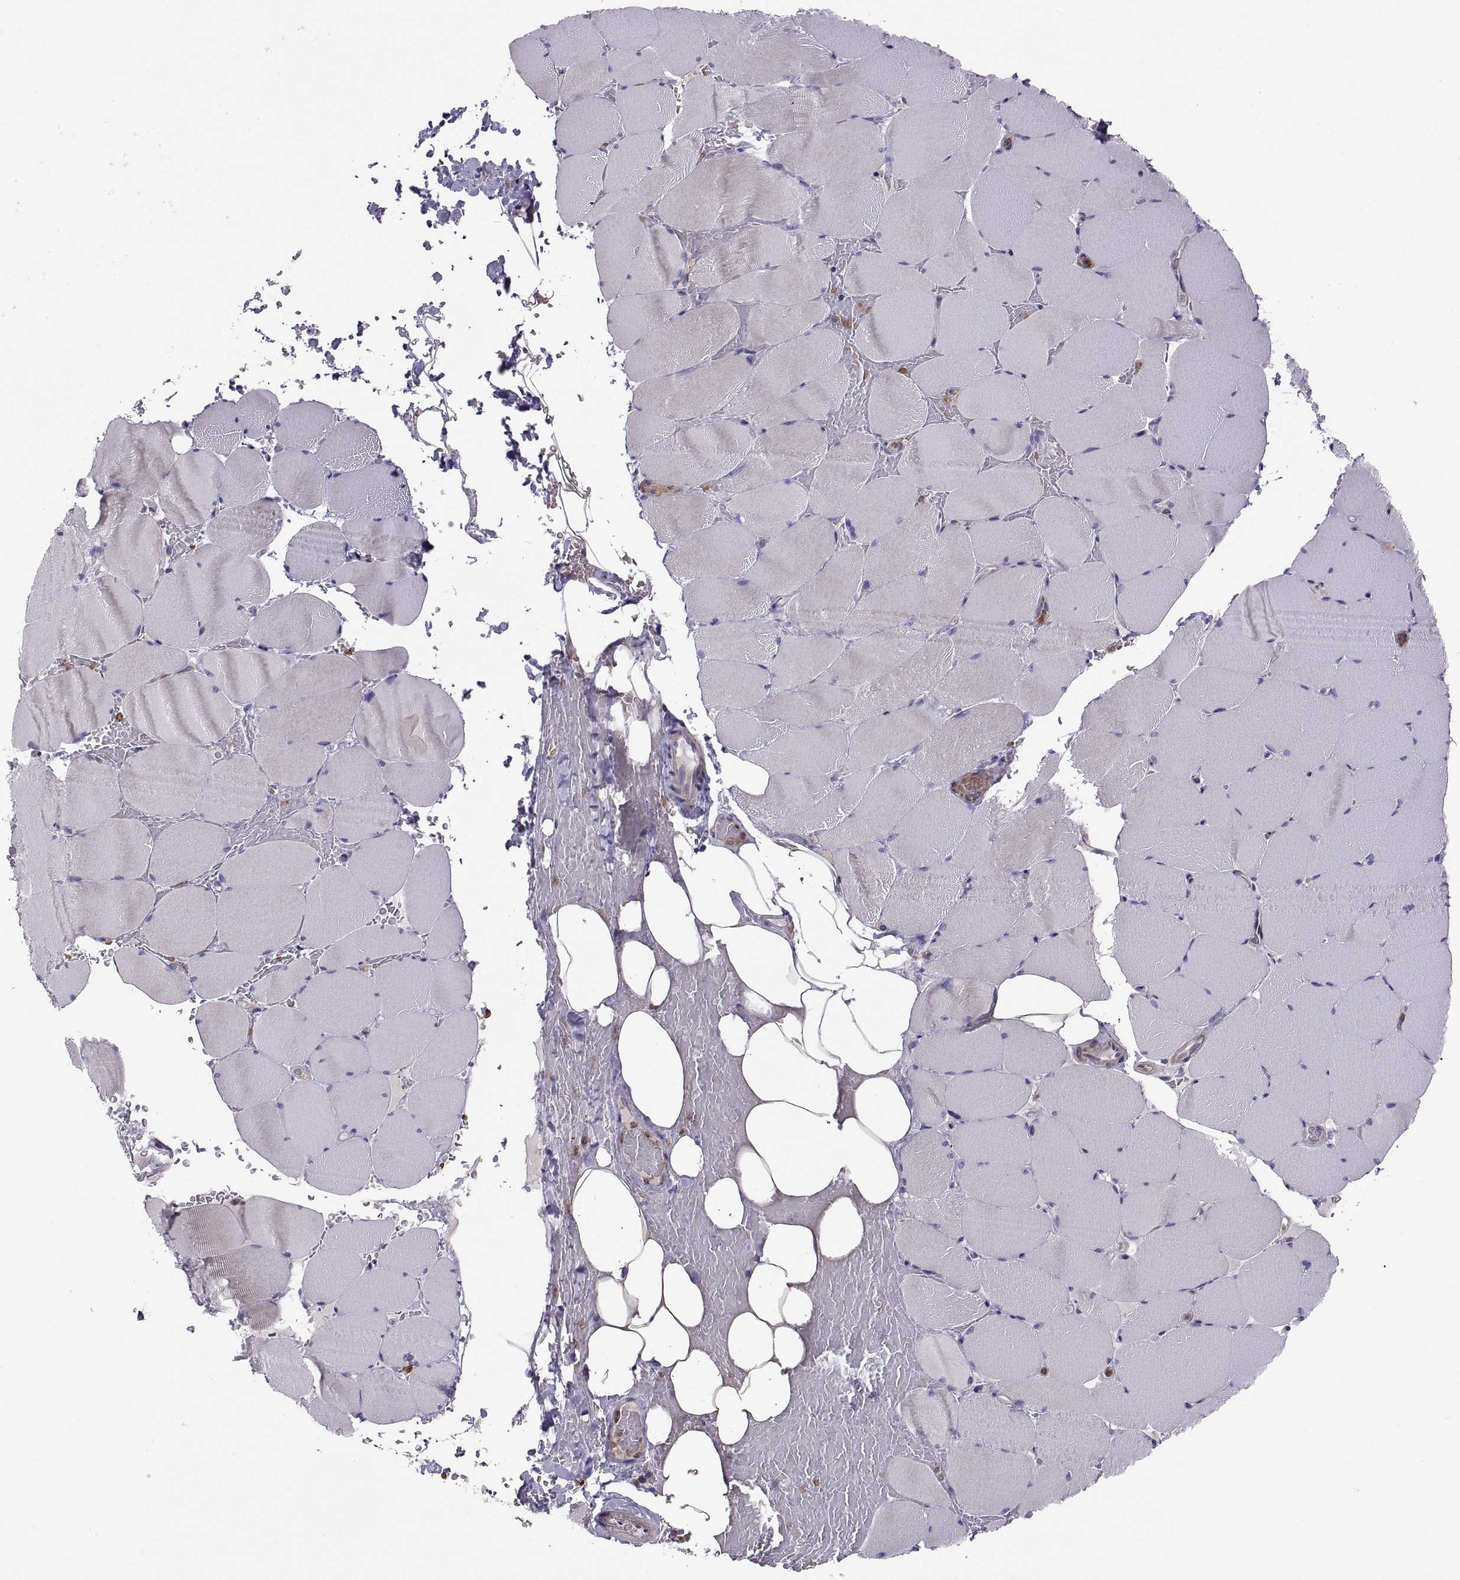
{"staining": {"intensity": "negative", "quantity": "none", "location": "none"}, "tissue": "skeletal muscle", "cell_type": "Myocytes", "image_type": "normal", "snomed": [{"axis": "morphology", "description": "Normal tissue, NOS"}, {"axis": "topography", "description": "Skeletal muscle"}], "caption": "This micrograph is of benign skeletal muscle stained with immunohistochemistry (IHC) to label a protein in brown with the nuclei are counter-stained blue. There is no staining in myocytes.", "gene": "SPATA32", "patient": {"sex": "female", "age": 37}}